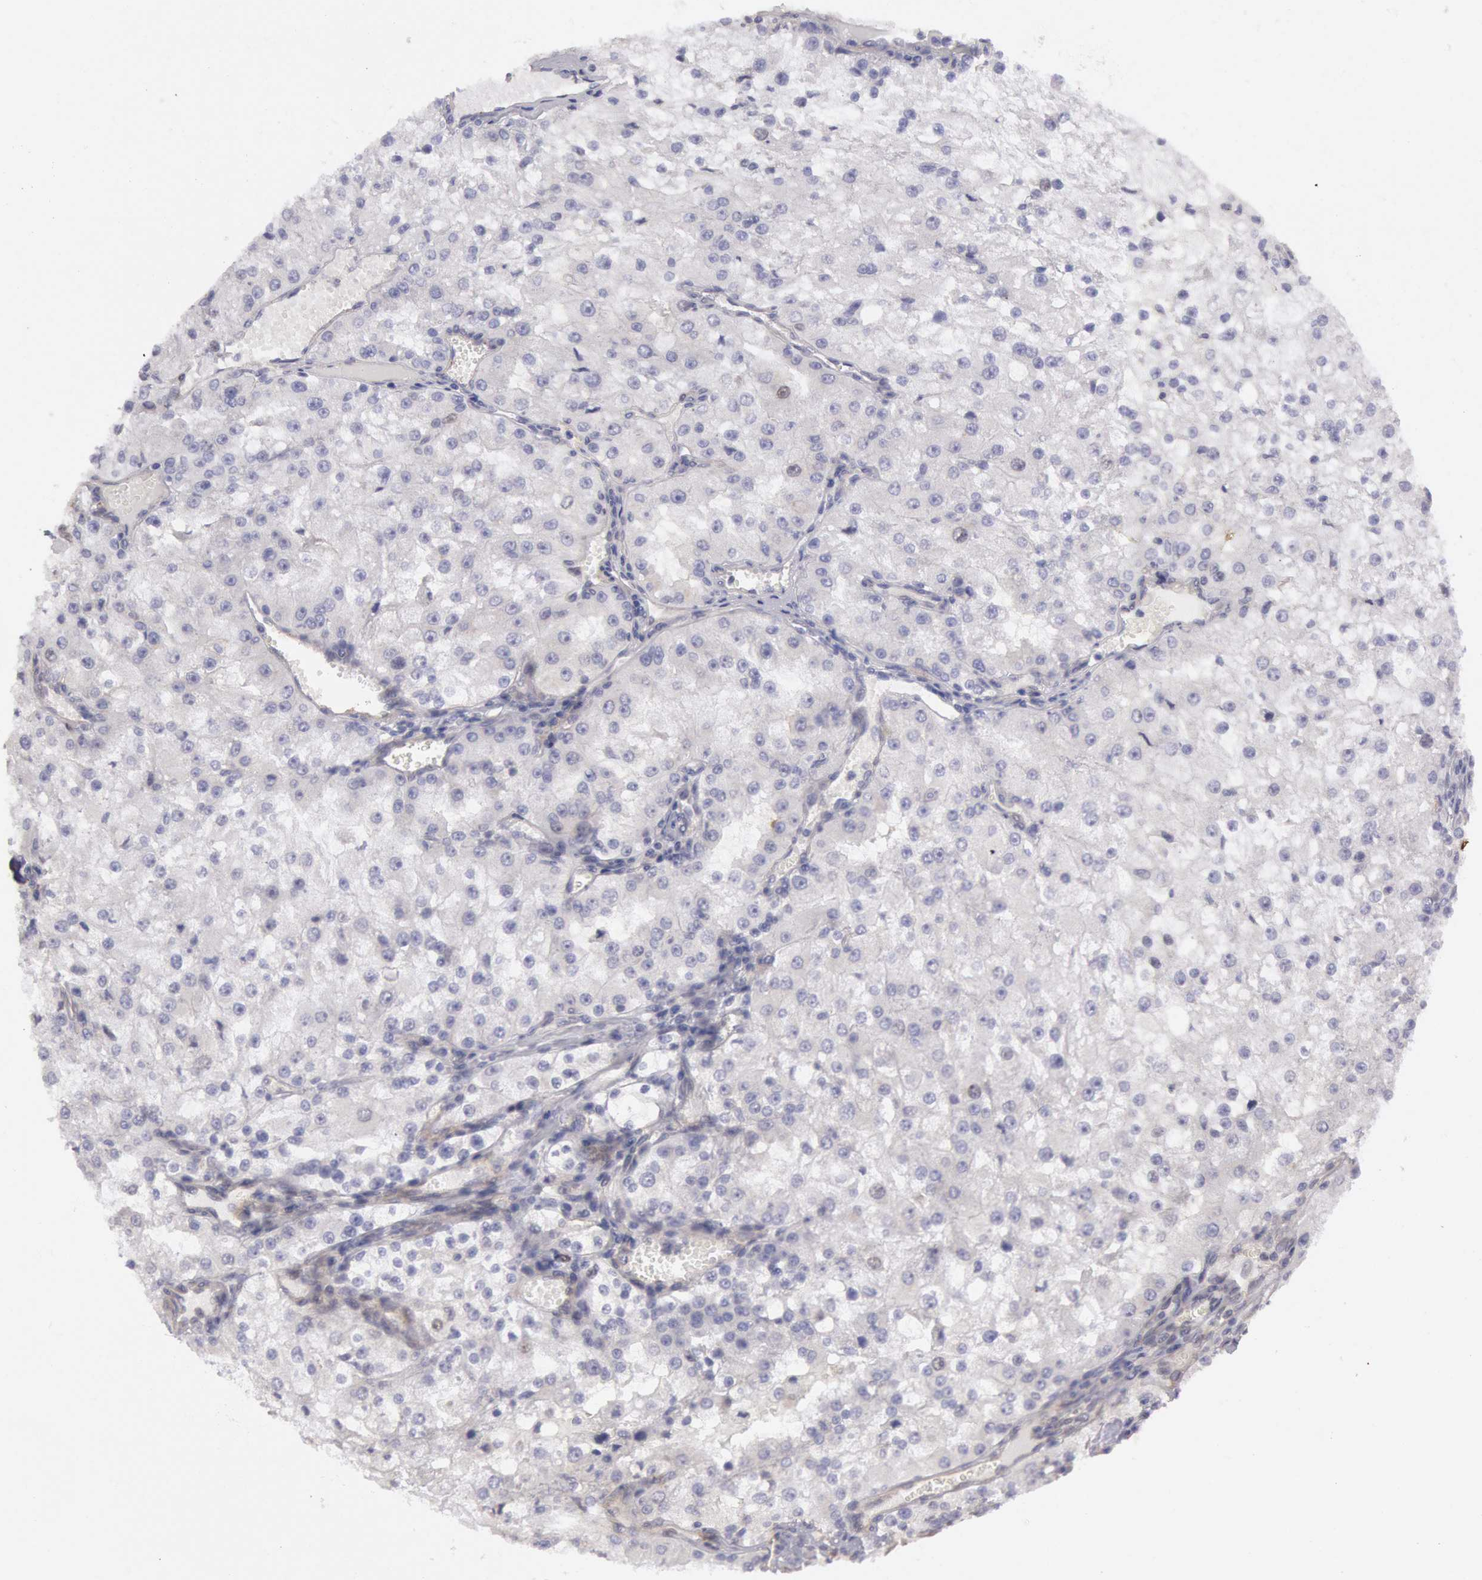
{"staining": {"intensity": "negative", "quantity": "none", "location": "none"}, "tissue": "renal cancer", "cell_type": "Tumor cells", "image_type": "cancer", "snomed": [{"axis": "morphology", "description": "Adenocarcinoma, NOS"}, {"axis": "topography", "description": "Kidney"}], "caption": "Immunohistochemistry image of neoplastic tissue: human renal cancer stained with DAB (3,3'-diaminobenzidine) displays no significant protein expression in tumor cells.", "gene": "AMOTL1", "patient": {"sex": "female", "age": 74}}